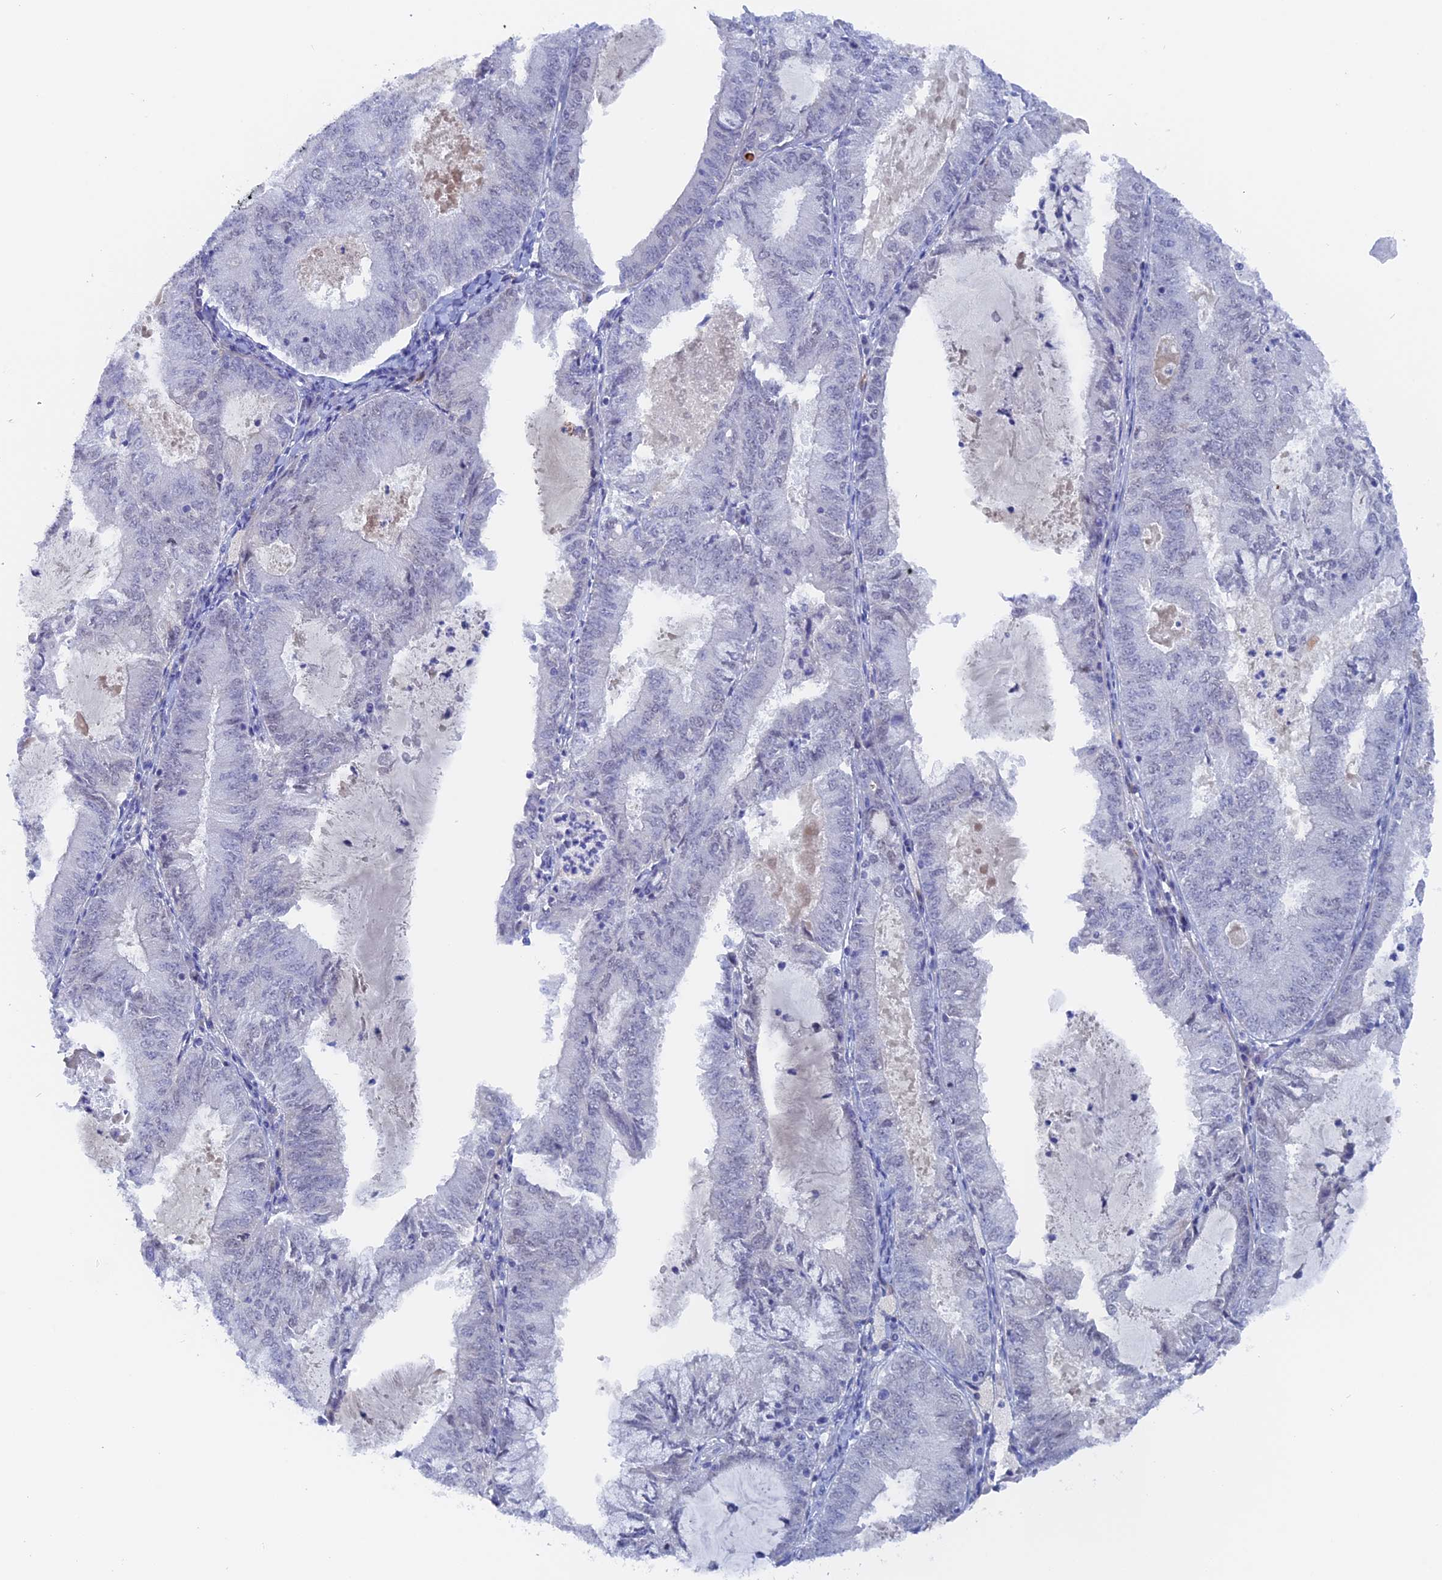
{"staining": {"intensity": "negative", "quantity": "none", "location": "none"}, "tissue": "endometrial cancer", "cell_type": "Tumor cells", "image_type": "cancer", "snomed": [{"axis": "morphology", "description": "Adenocarcinoma, NOS"}, {"axis": "topography", "description": "Endometrium"}], "caption": "Endometrial cancer was stained to show a protein in brown. There is no significant positivity in tumor cells.", "gene": "DACT3", "patient": {"sex": "female", "age": 57}}